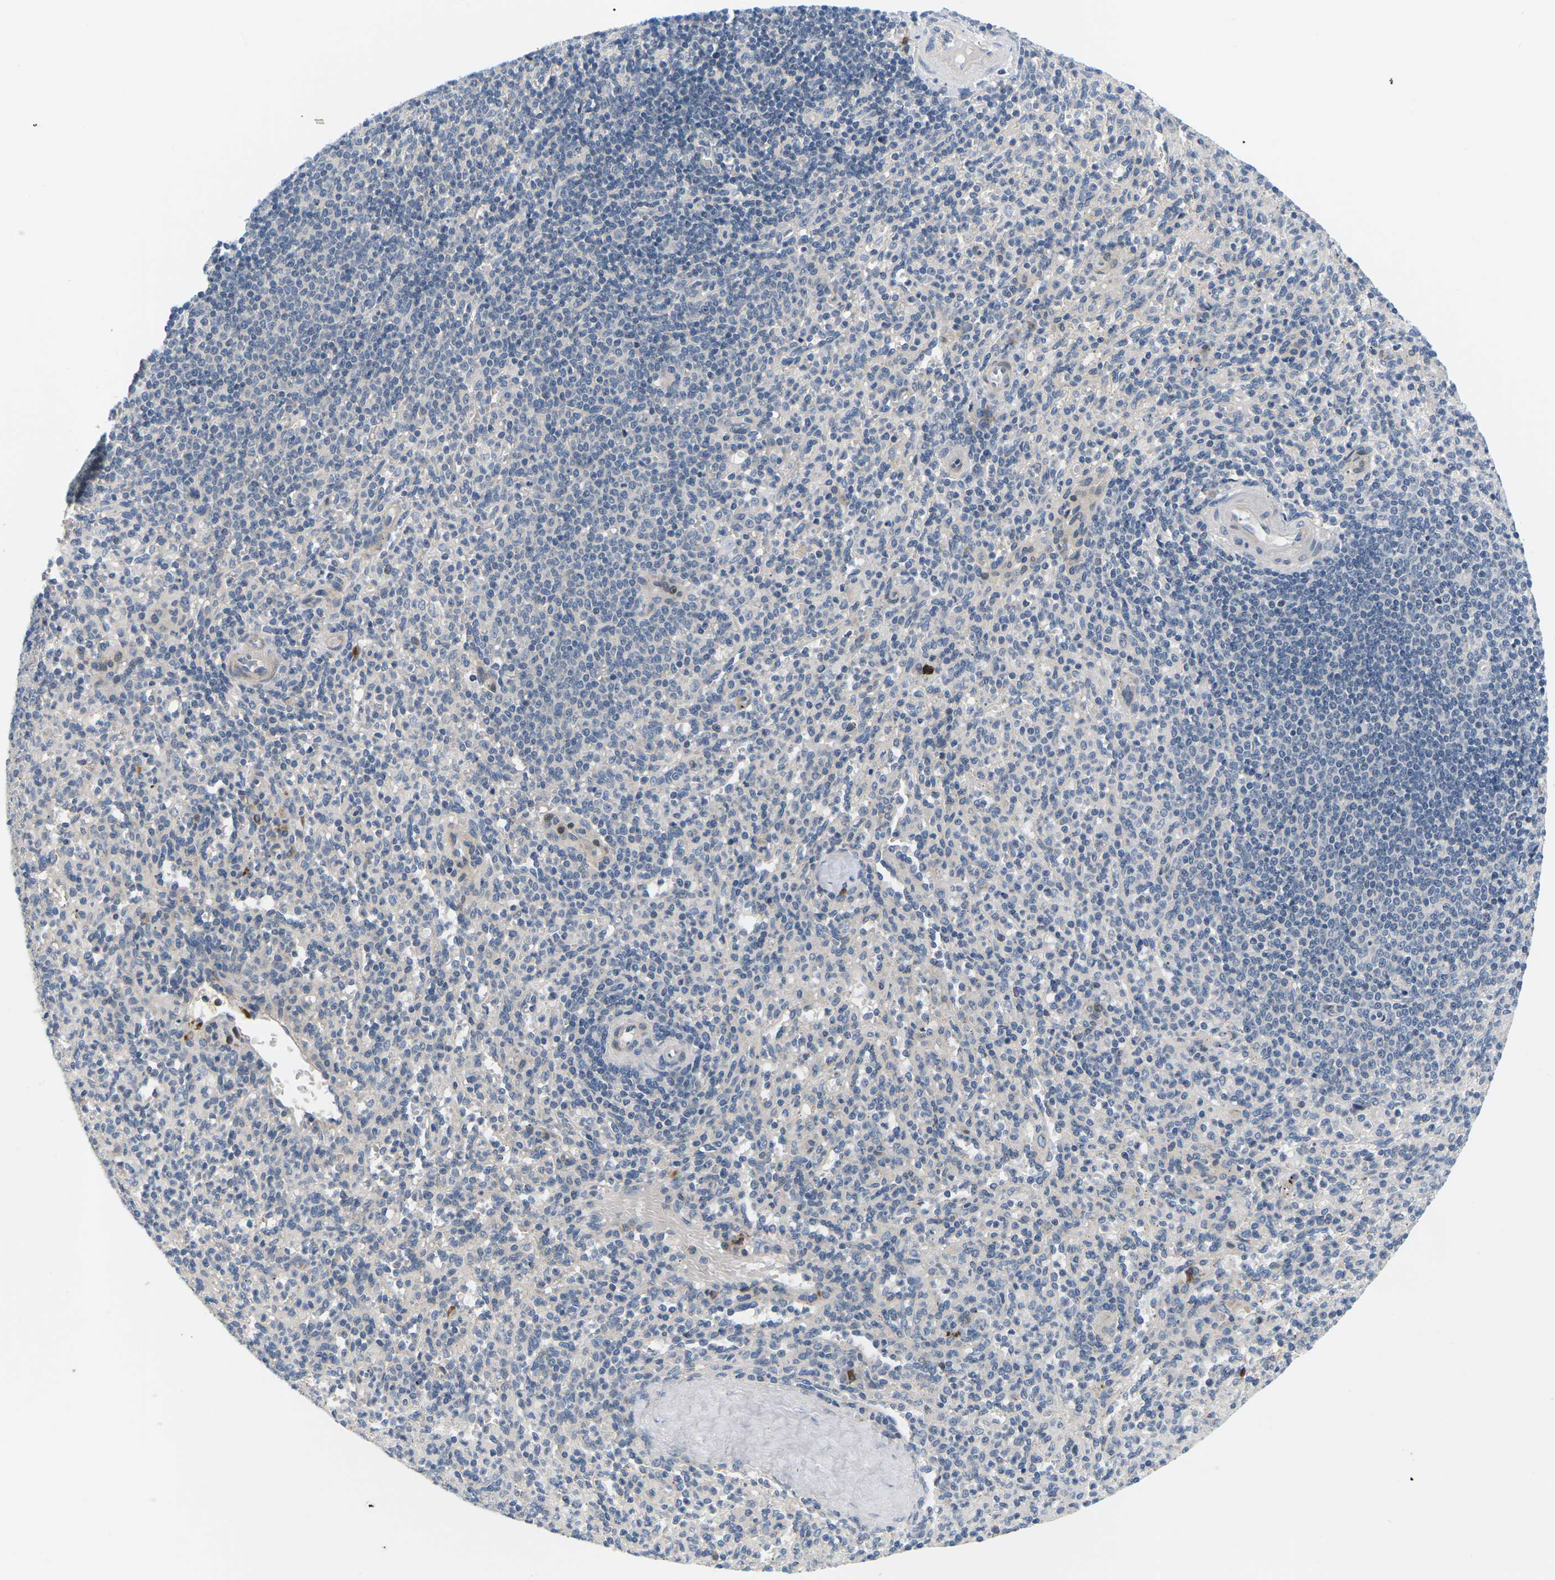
{"staining": {"intensity": "negative", "quantity": "none", "location": "none"}, "tissue": "spleen", "cell_type": "Cells in red pulp", "image_type": "normal", "snomed": [{"axis": "morphology", "description": "Normal tissue, NOS"}, {"axis": "topography", "description": "Spleen"}], "caption": "A high-resolution micrograph shows IHC staining of benign spleen, which reveals no significant expression in cells in red pulp.", "gene": "EVA1C", "patient": {"sex": "male", "age": 36}}